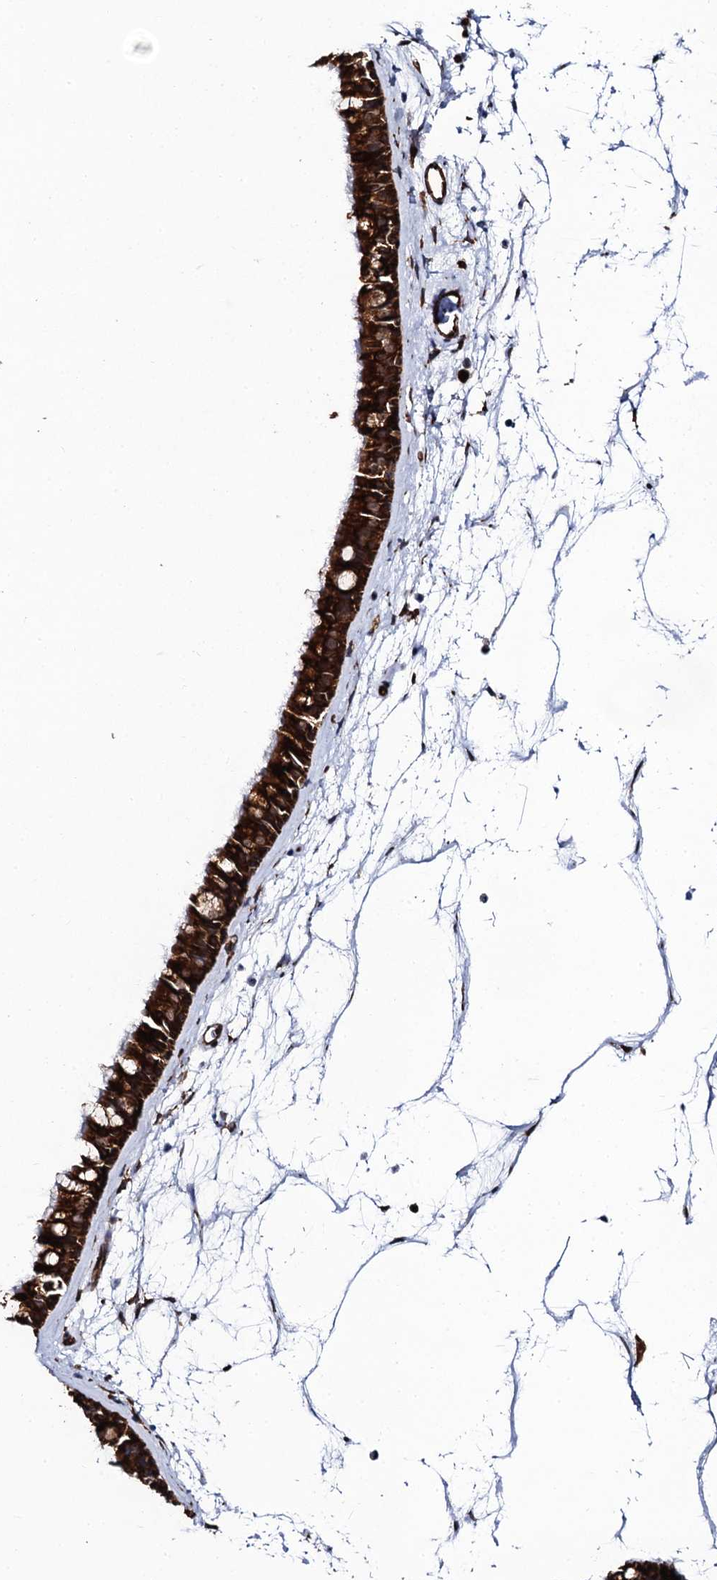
{"staining": {"intensity": "strong", "quantity": ">75%", "location": "cytoplasmic/membranous"}, "tissue": "nasopharynx", "cell_type": "Respiratory epithelial cells", "image_type": "normal", "snomed": [{"axis": "morphology", "description": "Normal tissue, NOS"}, {"axis": "topography", "description": "Nasopharynx"}], "caption": "Immunohistochemistry (IHC) staining of normal nasopharynx, which displays high levels of strong cytoplasmic/membranous staining in about >75% of respiratory epithelial cells indicating strong cytoplasmic/membranous protein staining. The staining was performed using DAB (3,3'-diaminobenzidine) (brown) for protein detection and nuclei were counterstained in hematoxylin (blue).", "gene": "SPTY2D1", "patient": {"sex": "male", "age": 64}}